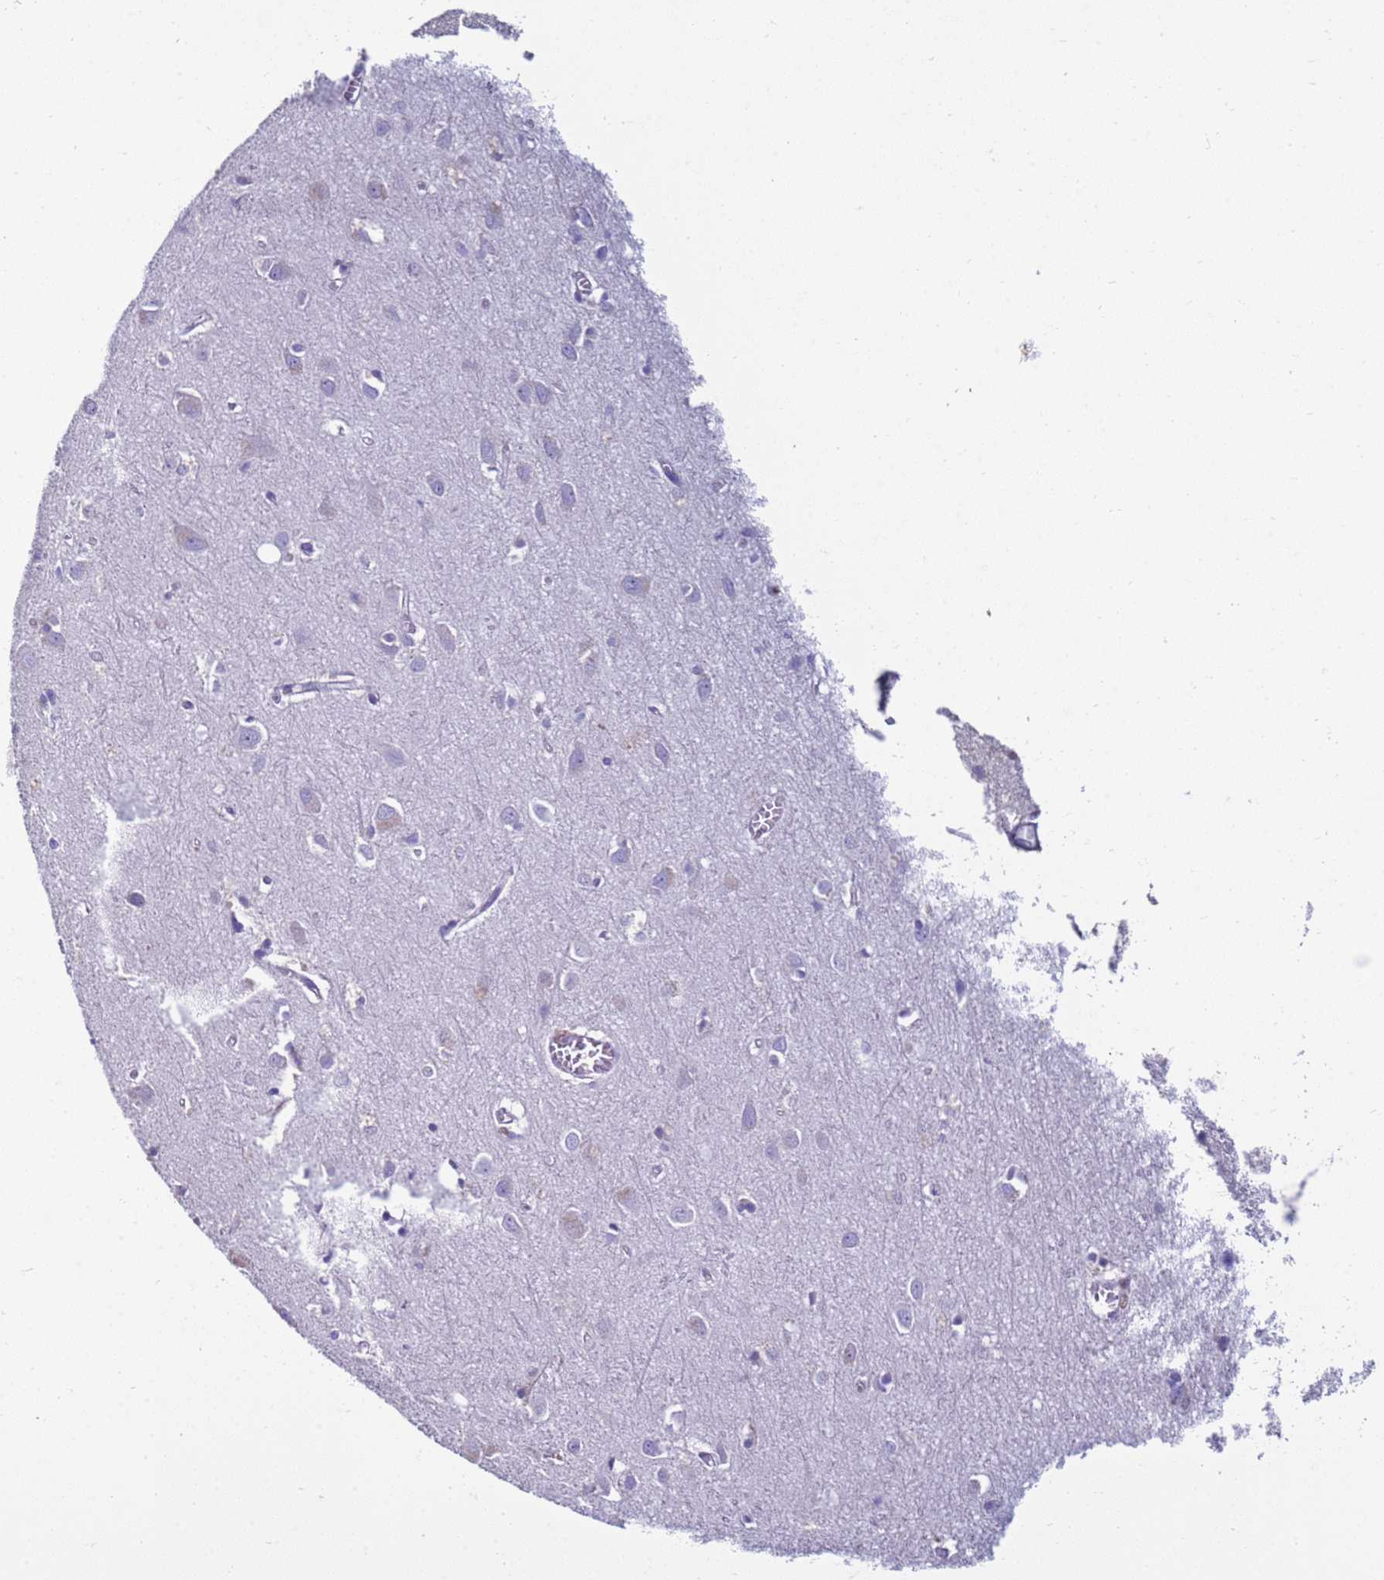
{"staining": {"intensity": "negative", "quantity": "none", "location": "none"}, "tissue": "cerebral cortex", "cell_type": "Endothelial cells", "image_type": "normal", "snomed": [{"axis": "morphology", "description": "Normal tissue, NOS"}, {"axis": "topography", "description": "Cerebral cortex"}], "caption": "An image of cerebral cortex stained for a protein displays no brown staining in endothelial cells.", "gene": "TRIM51G", "patient": {"sex": "female", "age": 64}}